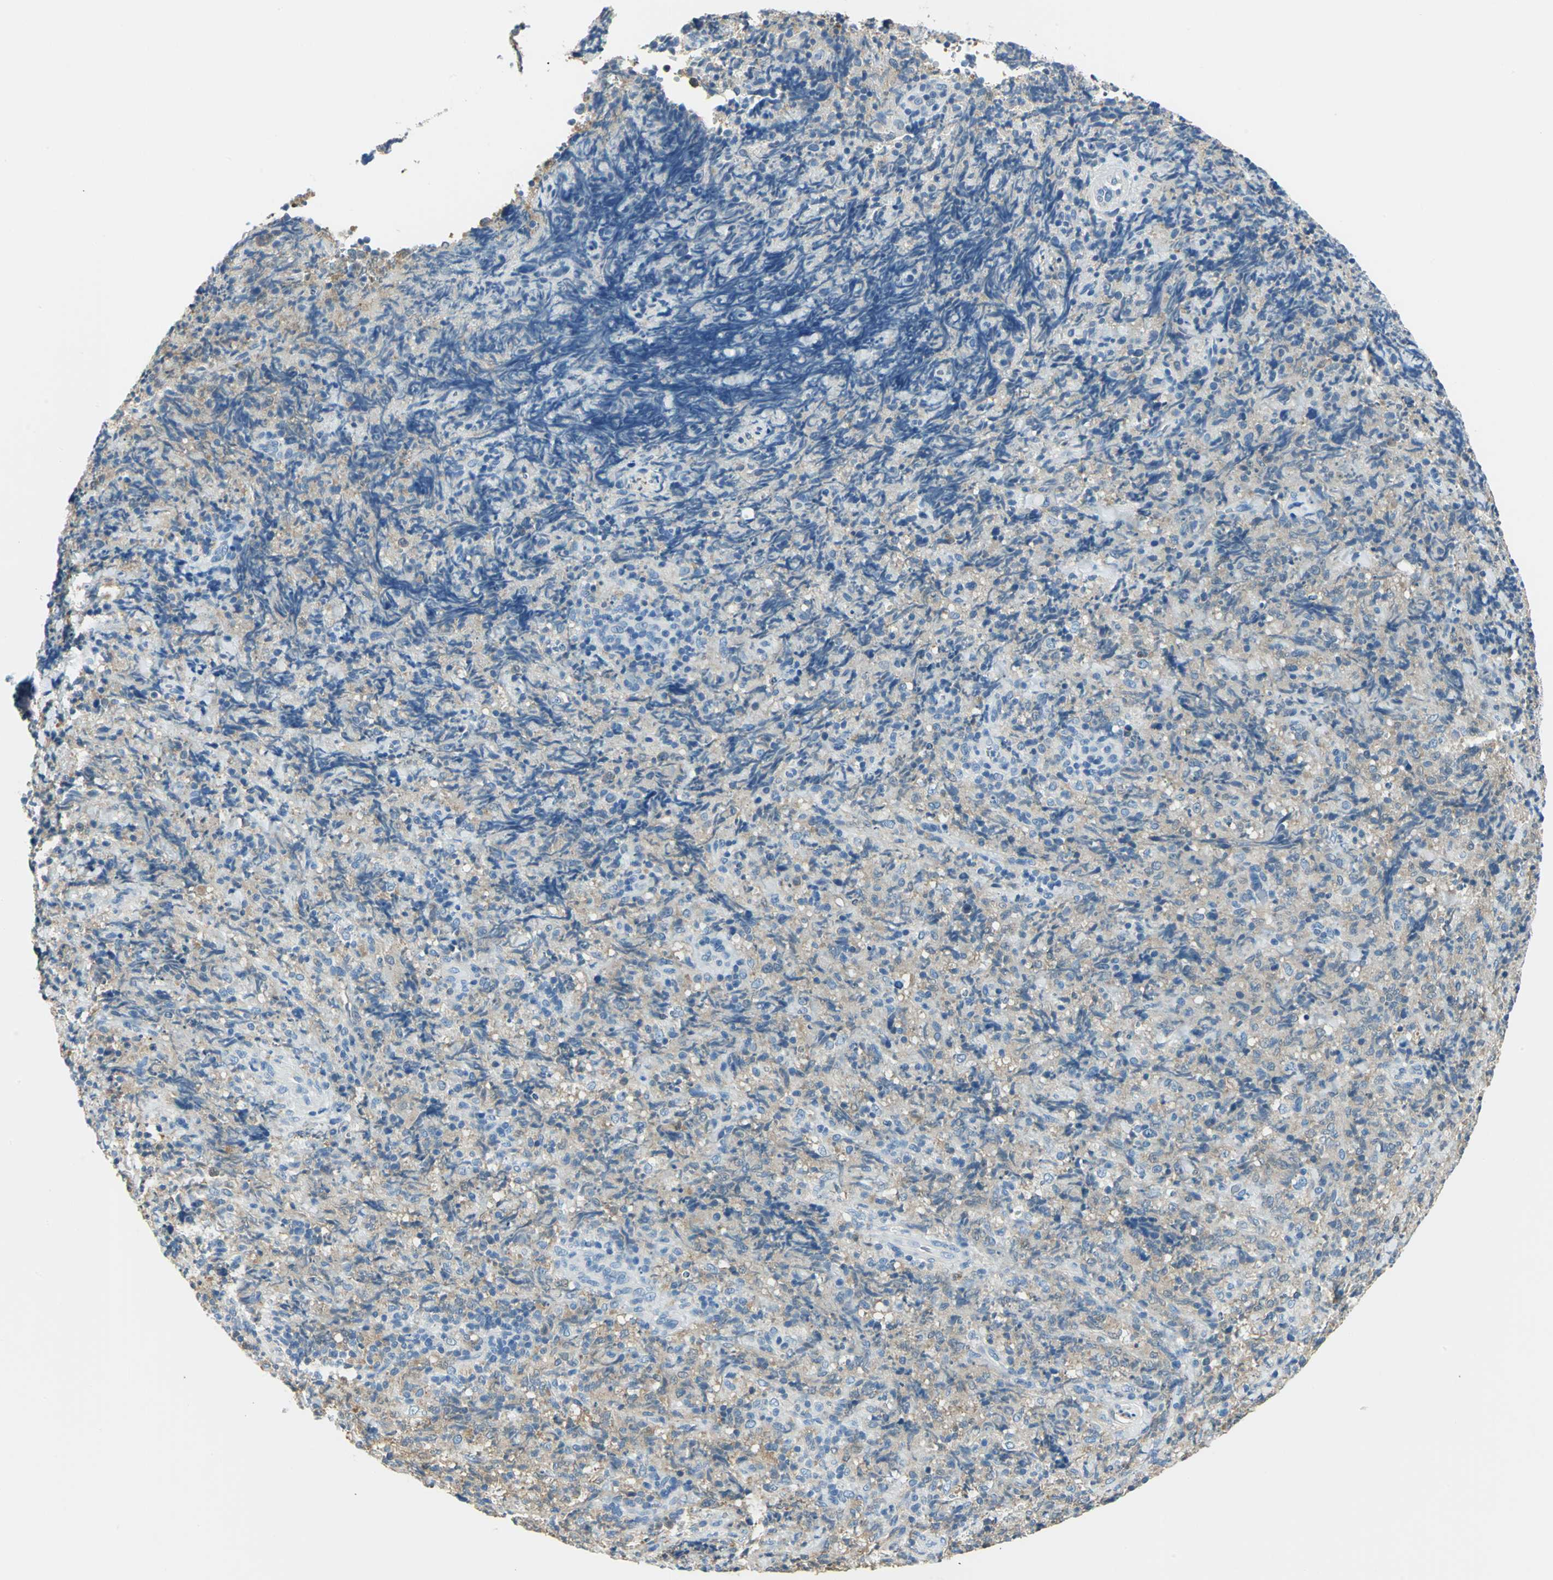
{"staining": {"intensity": "moderate", "quantity": ">75%", "location": "cytoplasmic/membranous"}, "tissue": "lymphoma", "cell_type": "Tumor cells", "image_type": "cancer", "snomed": [{"axis": "morphology", "description": "Malignant lymphoma, non-Hodgkin's type, High grade"}, {"axis": "topography", "description": "Tonsil"}], "caption": "Approximately >75% of tumor cells in human malignant lymphoma, non-Hodgkin's type (high-grade) exhibit moderate cytoplasmic/membranous protein expression as visualized by brown immunohistochemical staining.", "gene": "UCHL1", "patient": {"sex": "female", "age": 36}}